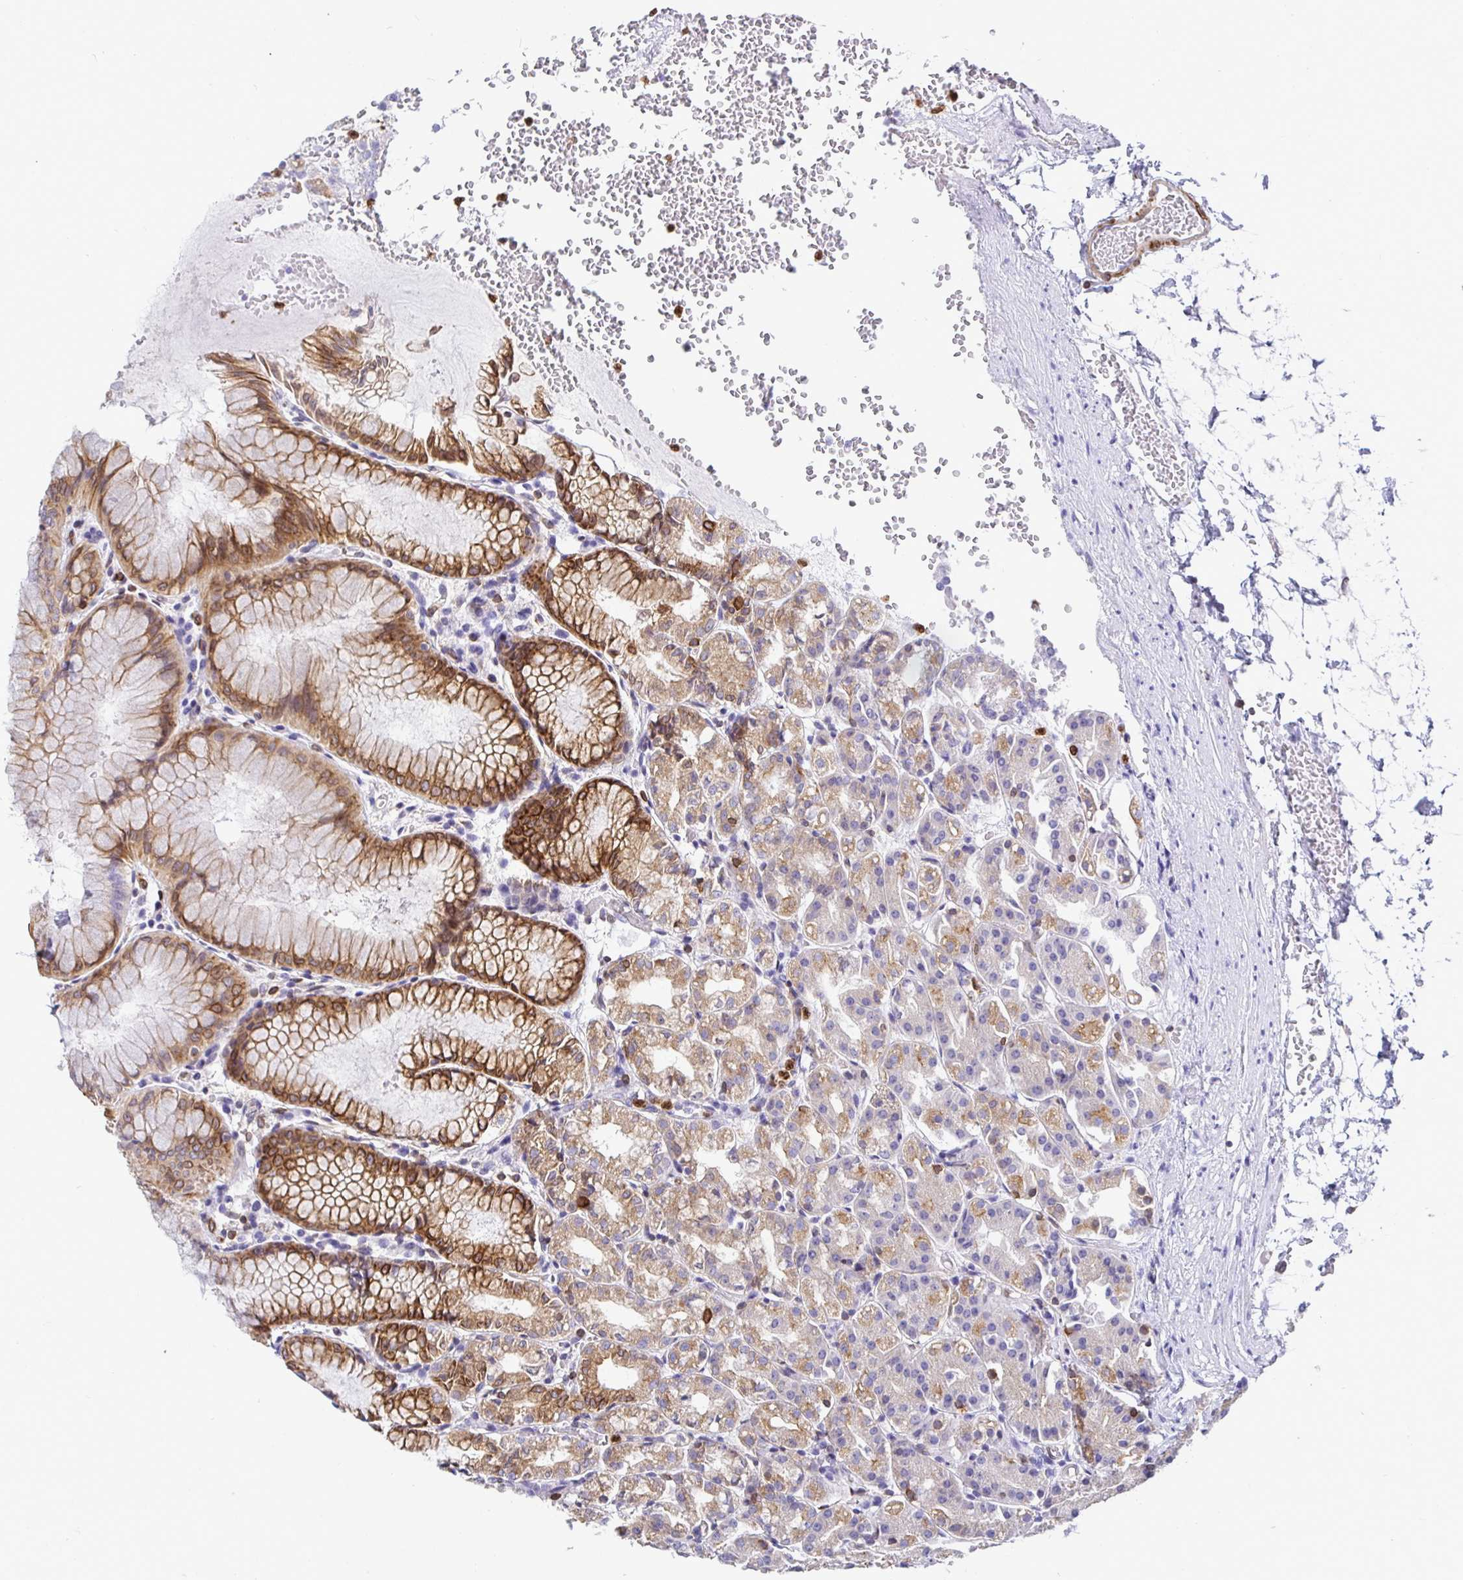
{"staining": {"intensity": "moderate", "quantity": "25%-75%", "location": "cytoplasmic/membranous"}, "tissue": "stomach", "cell_type": "Glandular cells", "image_type": "normal", "snomed": [{"axis": "morphology", "description": "Normal tissue, NOS"}, {"axis": "topography", "description": "Stomach"}], "caption": "Immunohistochemical staining of unremarkable human stomach demonstrates moderate cytoplasmic/membranous protein staining in about 25%-75% of glandular cells. (Brightfield microscopy of DAB IHC at high magnification).", "gene": "TP53I11", "patient": {"sex": "female", "age": 57}}